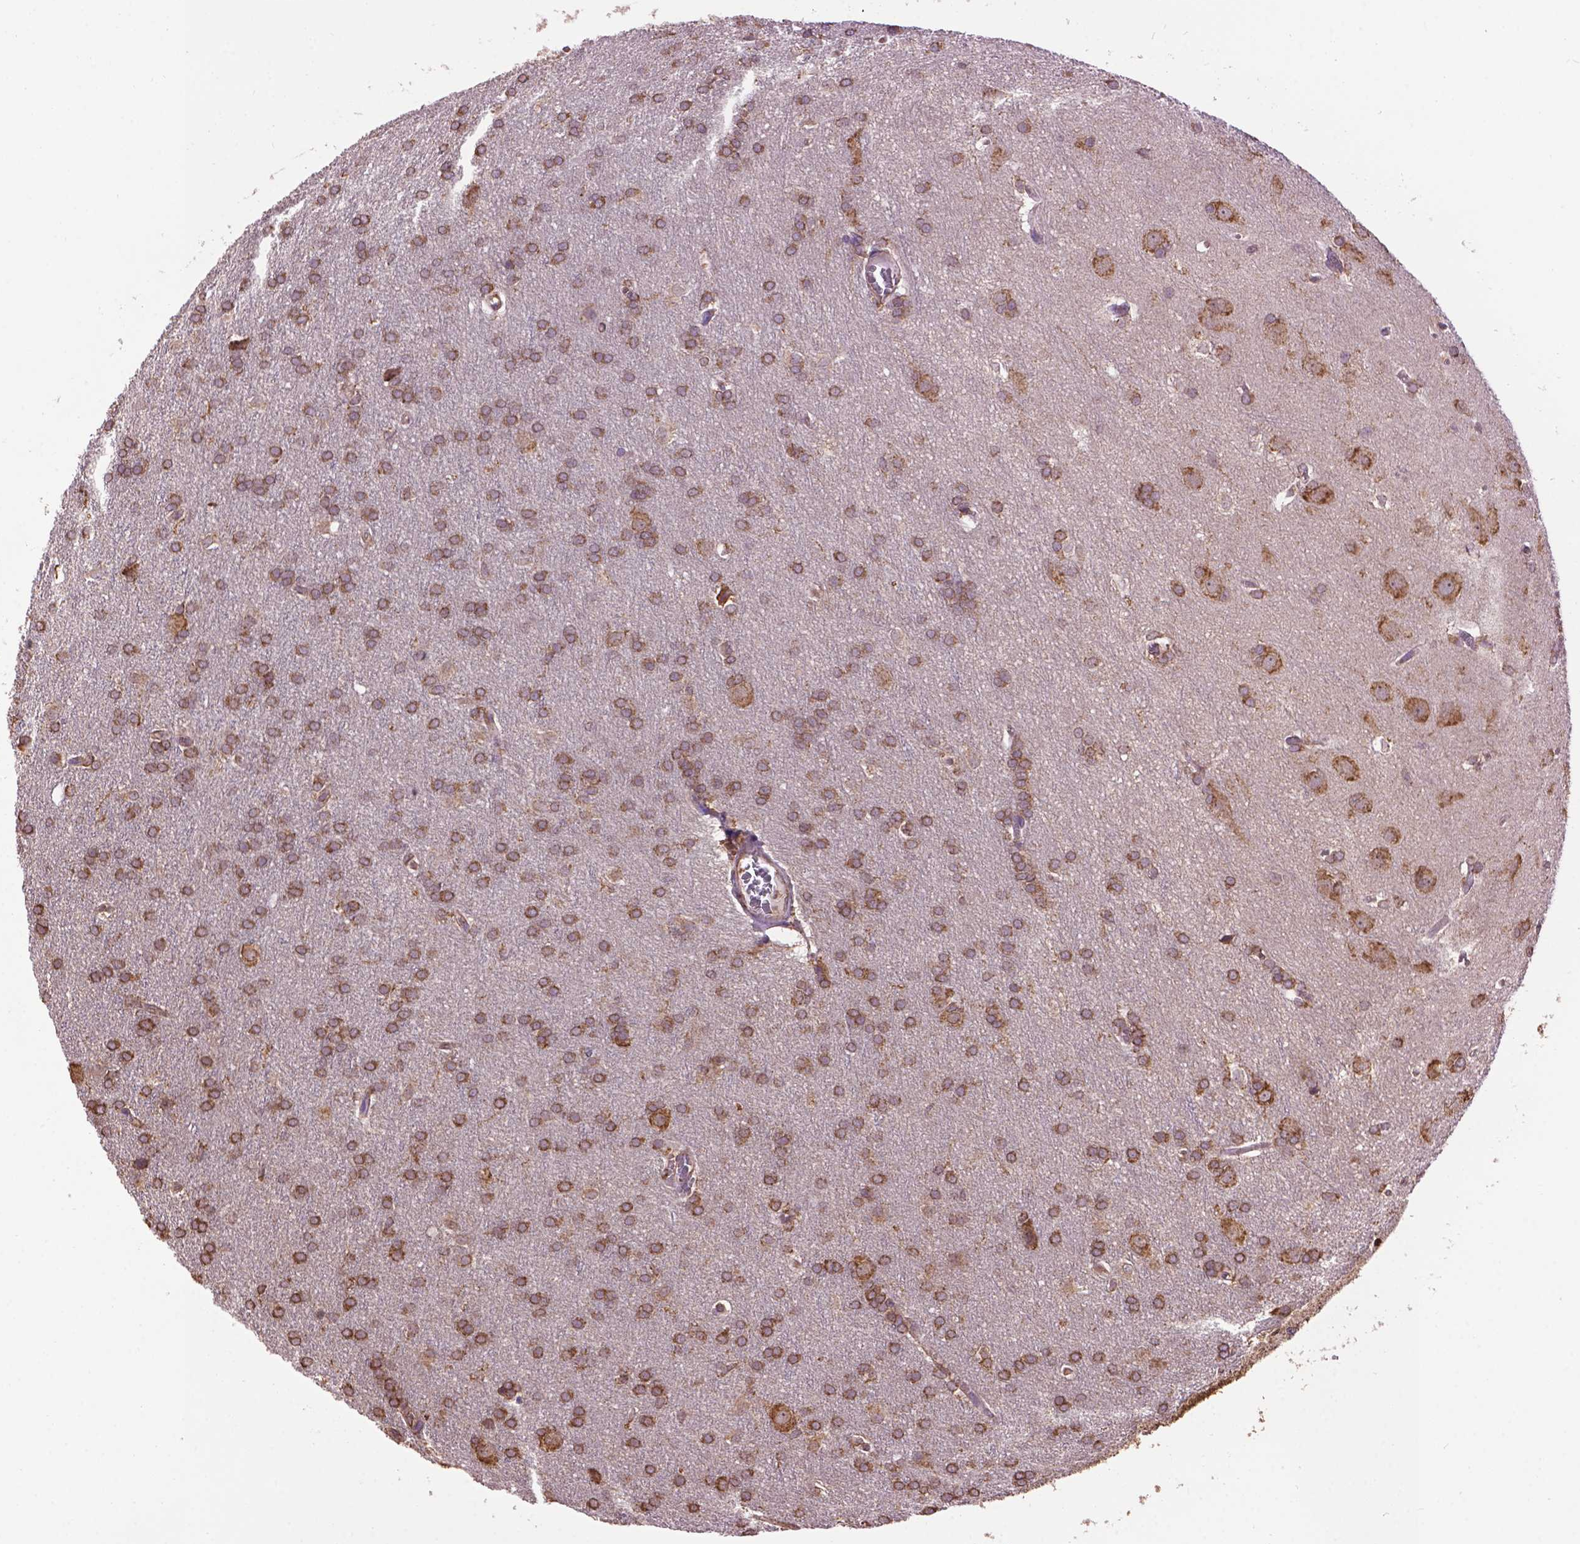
{"staining": {"intensity": "moderate", "quantity": ">75%", "location": "cytoplasmic/membranous"}, "tissue": "glioma", "cell_type": "Tumor cells", "image_type": "cancer", "snomed": [{"axis": "morphology", "description": "Glioma, malignant, Low grade"}, {"axis": "topography", "description": "Brain"}], "caption": "IHC (DAB (3,3'-diaminobenzidine)) staining of glioma exhibits moderate cytoplasmic/membranous protein positivity in approximately >75% of tumor cells. (DAB (3,3'-diaminobenzidine) IHC with brightfield microscopy, high magnification).", "gene": "PPP2R5E", "patient": {"sex": "female", "age": 32}}